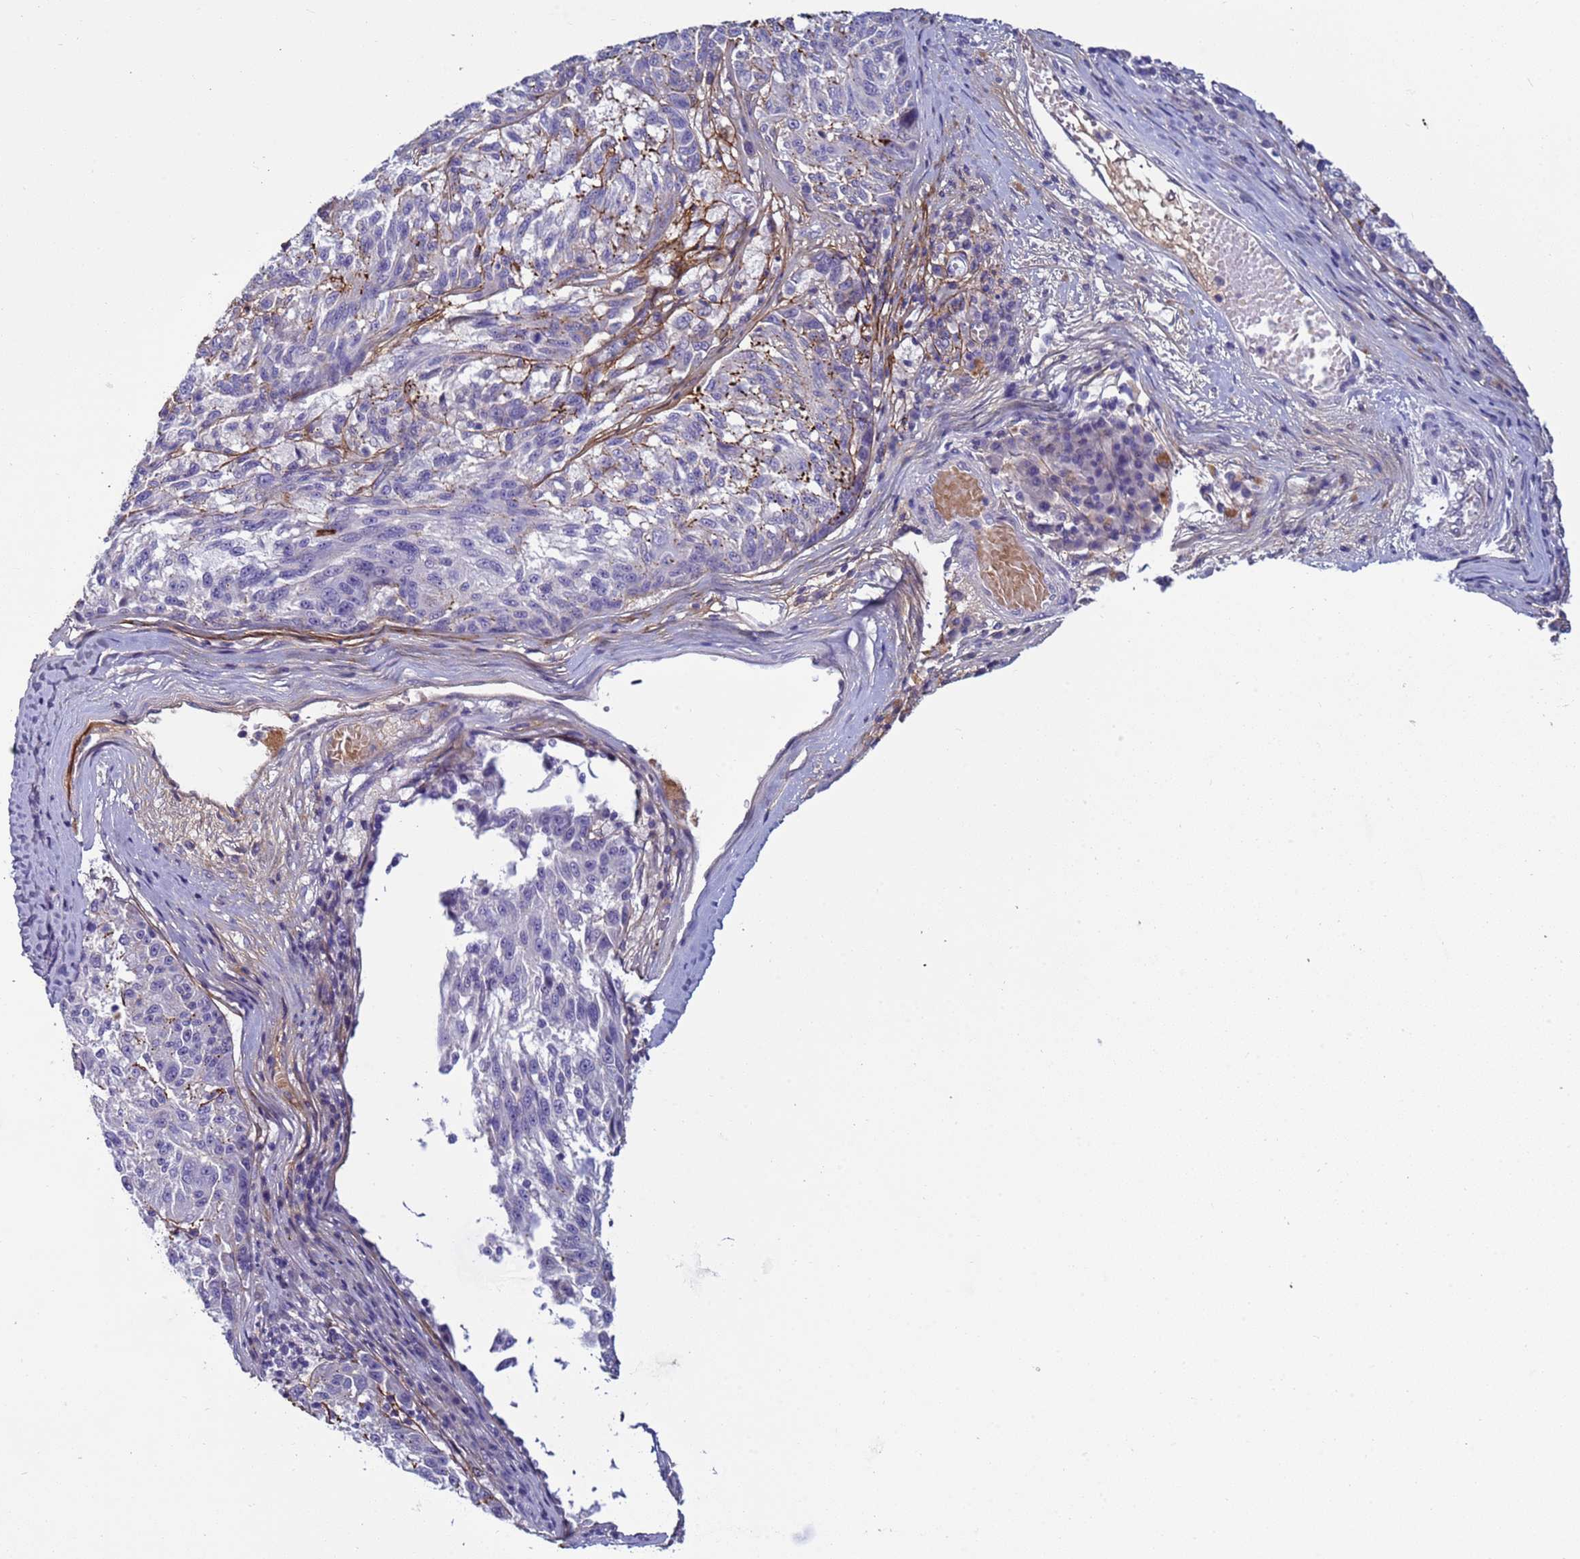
{"staining": {"intensity": "negative", "quantity": "none", "location": "none"}, "tissue": "melanoma", "cell_type": "Tumor cells", "image_type": "cancer", "snomed": [{"axis": "morphology", "description": "Malignant melanoma, NOS"}, {"axis": "topography", "description": "Skin"}], "caption": "A high-resolution histopathology image shows IHC staining of melanoma, which reveals no significant expression in tumor cells. (Stains: DAB immunohistochemistry (IHC) with hematoxylin counter stain, Microscopy: brightfield microscopy at high magnification).", "gene": "TRIM51", "patient": {"sex": "male", "age": 53}}